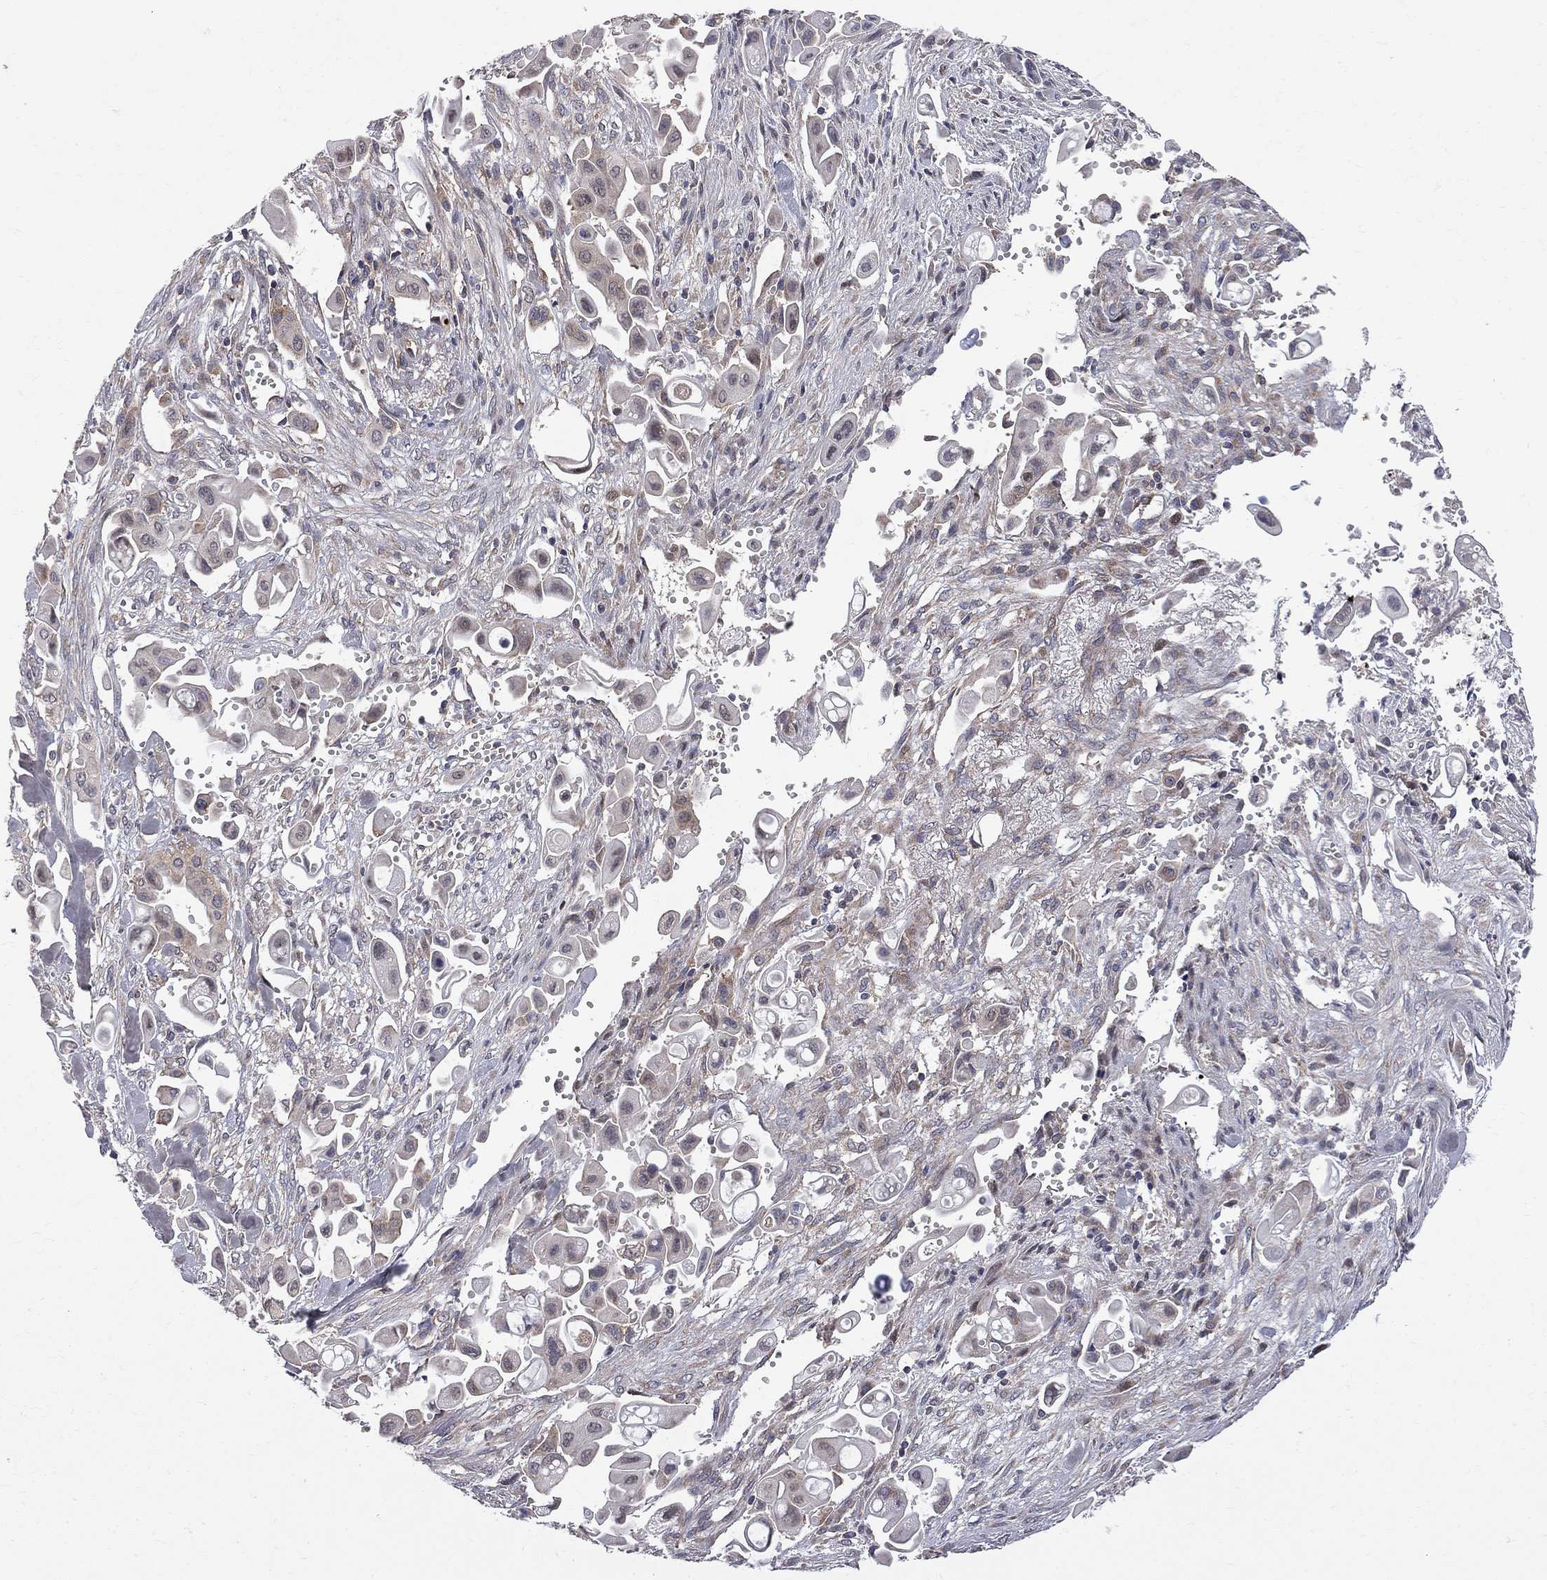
{"staining": {"intensity": "negative", "quantity": "none", "location": "none"}, "tissue": "pancreatic cancer", "cell_type": "Tumor cells", "image_type": "cancer", "snomed": [{"axis": "morphology", "description": "Adenocarcinoma, NOS"}, {"axis": "topography", "description": "Pancreas"}], "caption": "This is an immunohistochemistry image of human adenocarcinoma (pancreatic). There is no expression in tumor cells.", "gene": "CNOT11", "patient": {"sex": "male", "age": 50}}